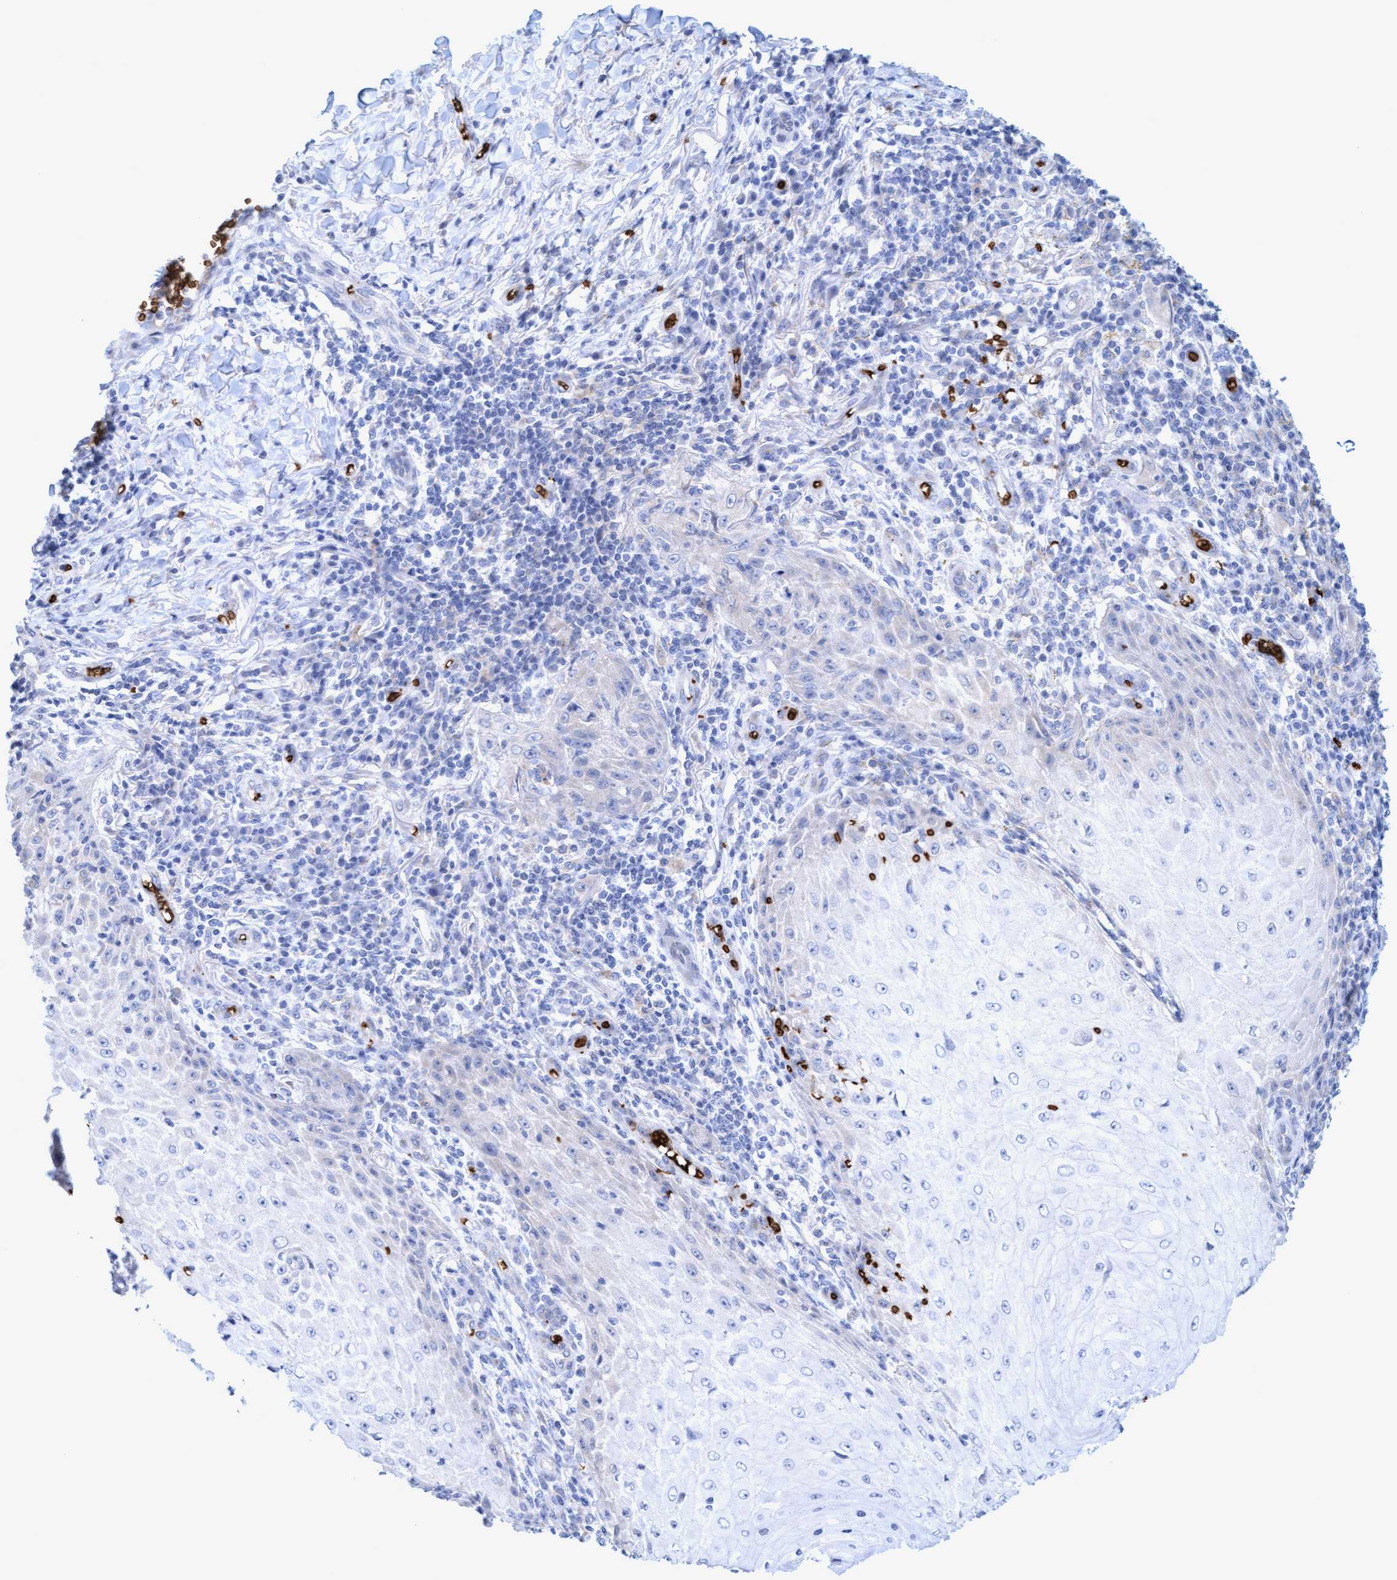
{"staining": {"intensity": "negative", "quantity": "none", "location": "none"}, "tissue": "skin cancer", "cell_type": "Tumor cells", "image_type": "cancer", "snomed": [{"axis": "morphology", "description": "Squamous cell carcinoma, NOS"}, {"axis": "topography", "description": "Skin"}], "caption": "Skin cancer stained for a protein using immunohistochemistry exhibits no expression tumor cells.", "gene": "SPEM2", "patient": {"sex": "female", "age": 73}}